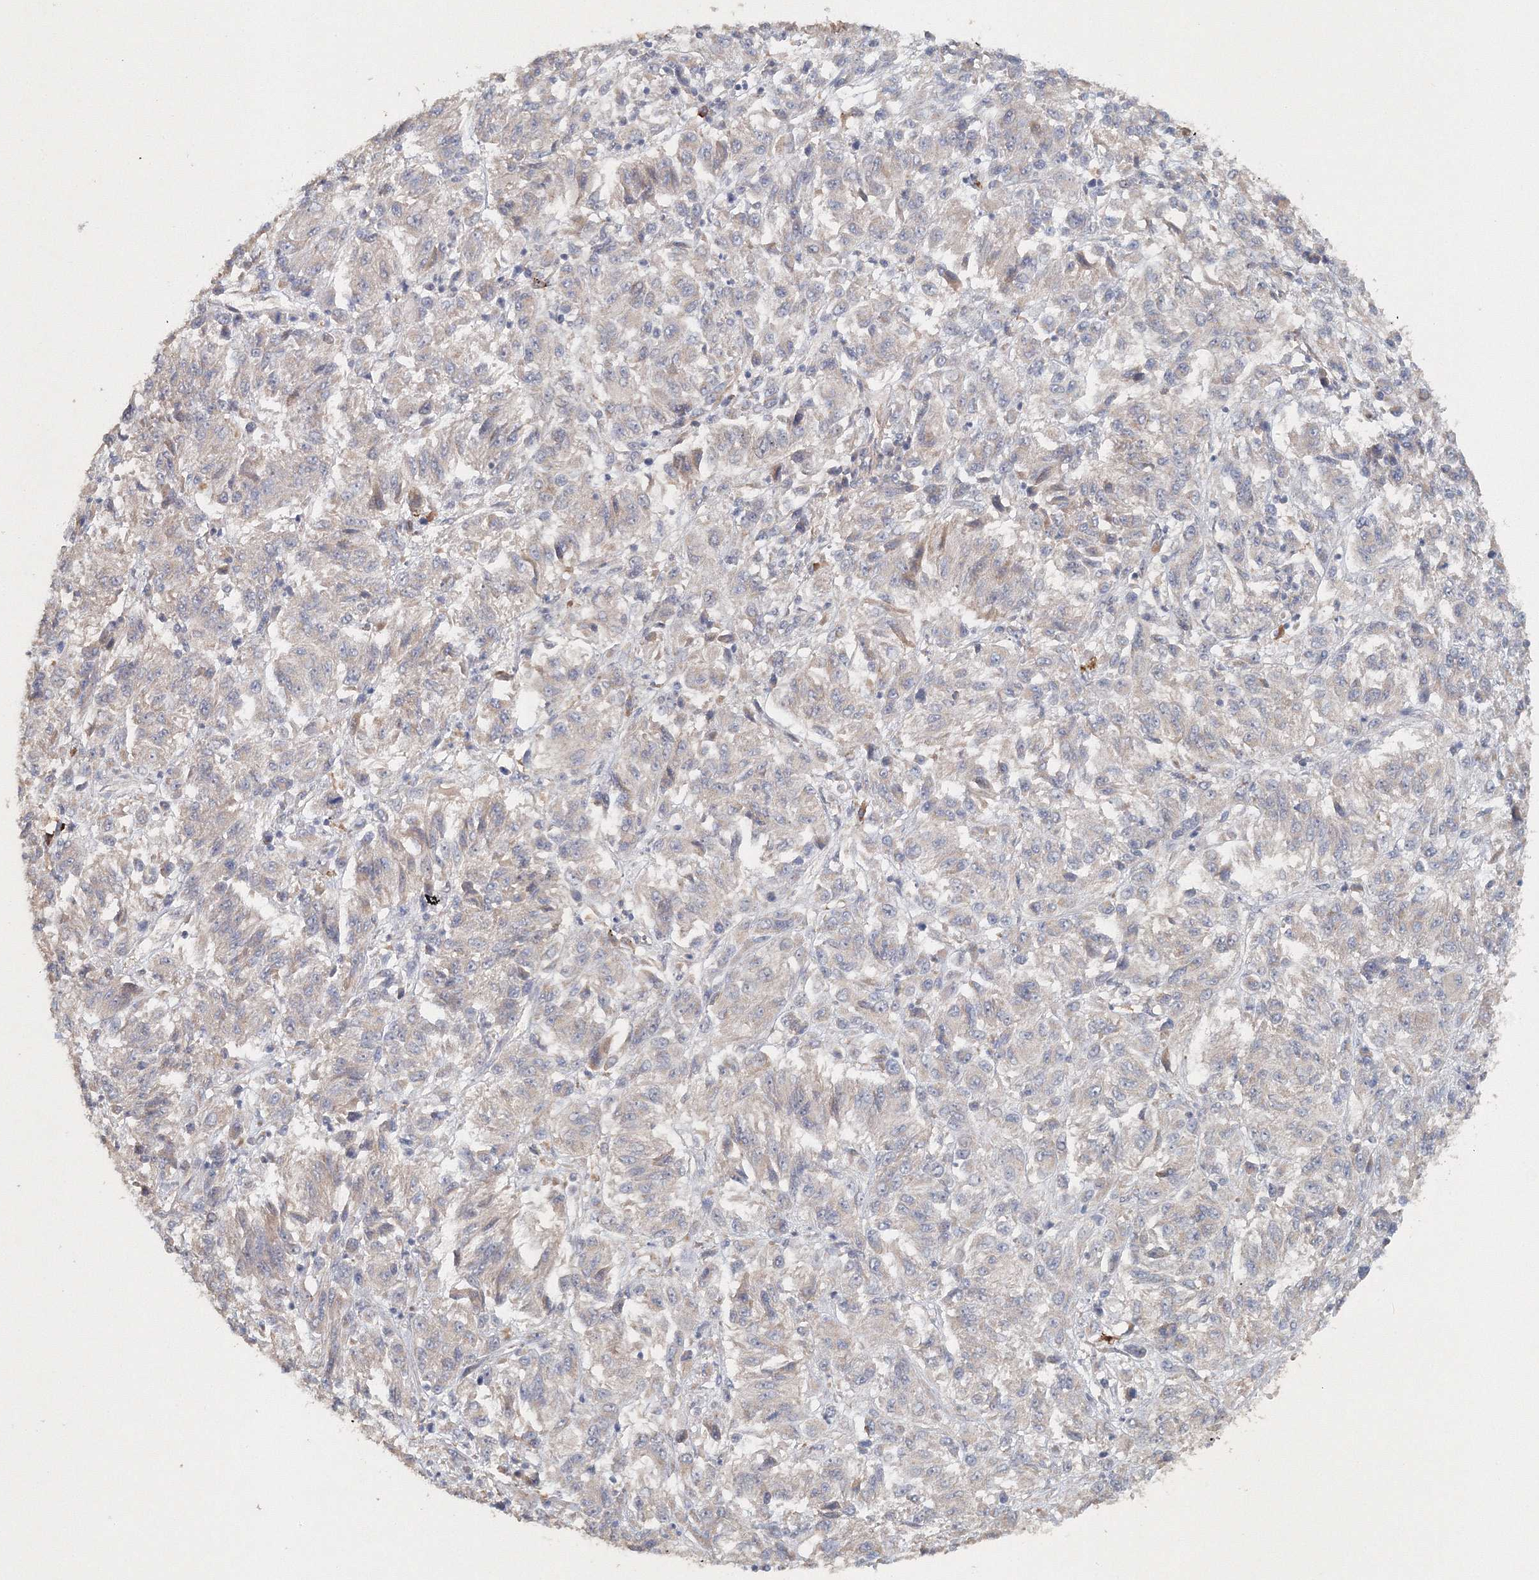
{"staining": {"intensity": "negative", "quantity": "none", "location": "none"}, "tissue": "melanoma", "cell_type": "Tumor cells", "image_type": "cancer", "snomed": [{"axis": "morphology", "description": "Malignant melanoma, Metastatic site"}, {"axis": "topography", "description": "Lung"}], "caption": "Immunohistochemistry photomicrograph of neoplastic tissue: malignant melanoma (metastatic site) stained with DAB (3,3'-diaminobenzidine) reveals no significant protein positivity in tumor cells.", "gene": "NALF2", "patient": {"sex": "male", "age": 64}}